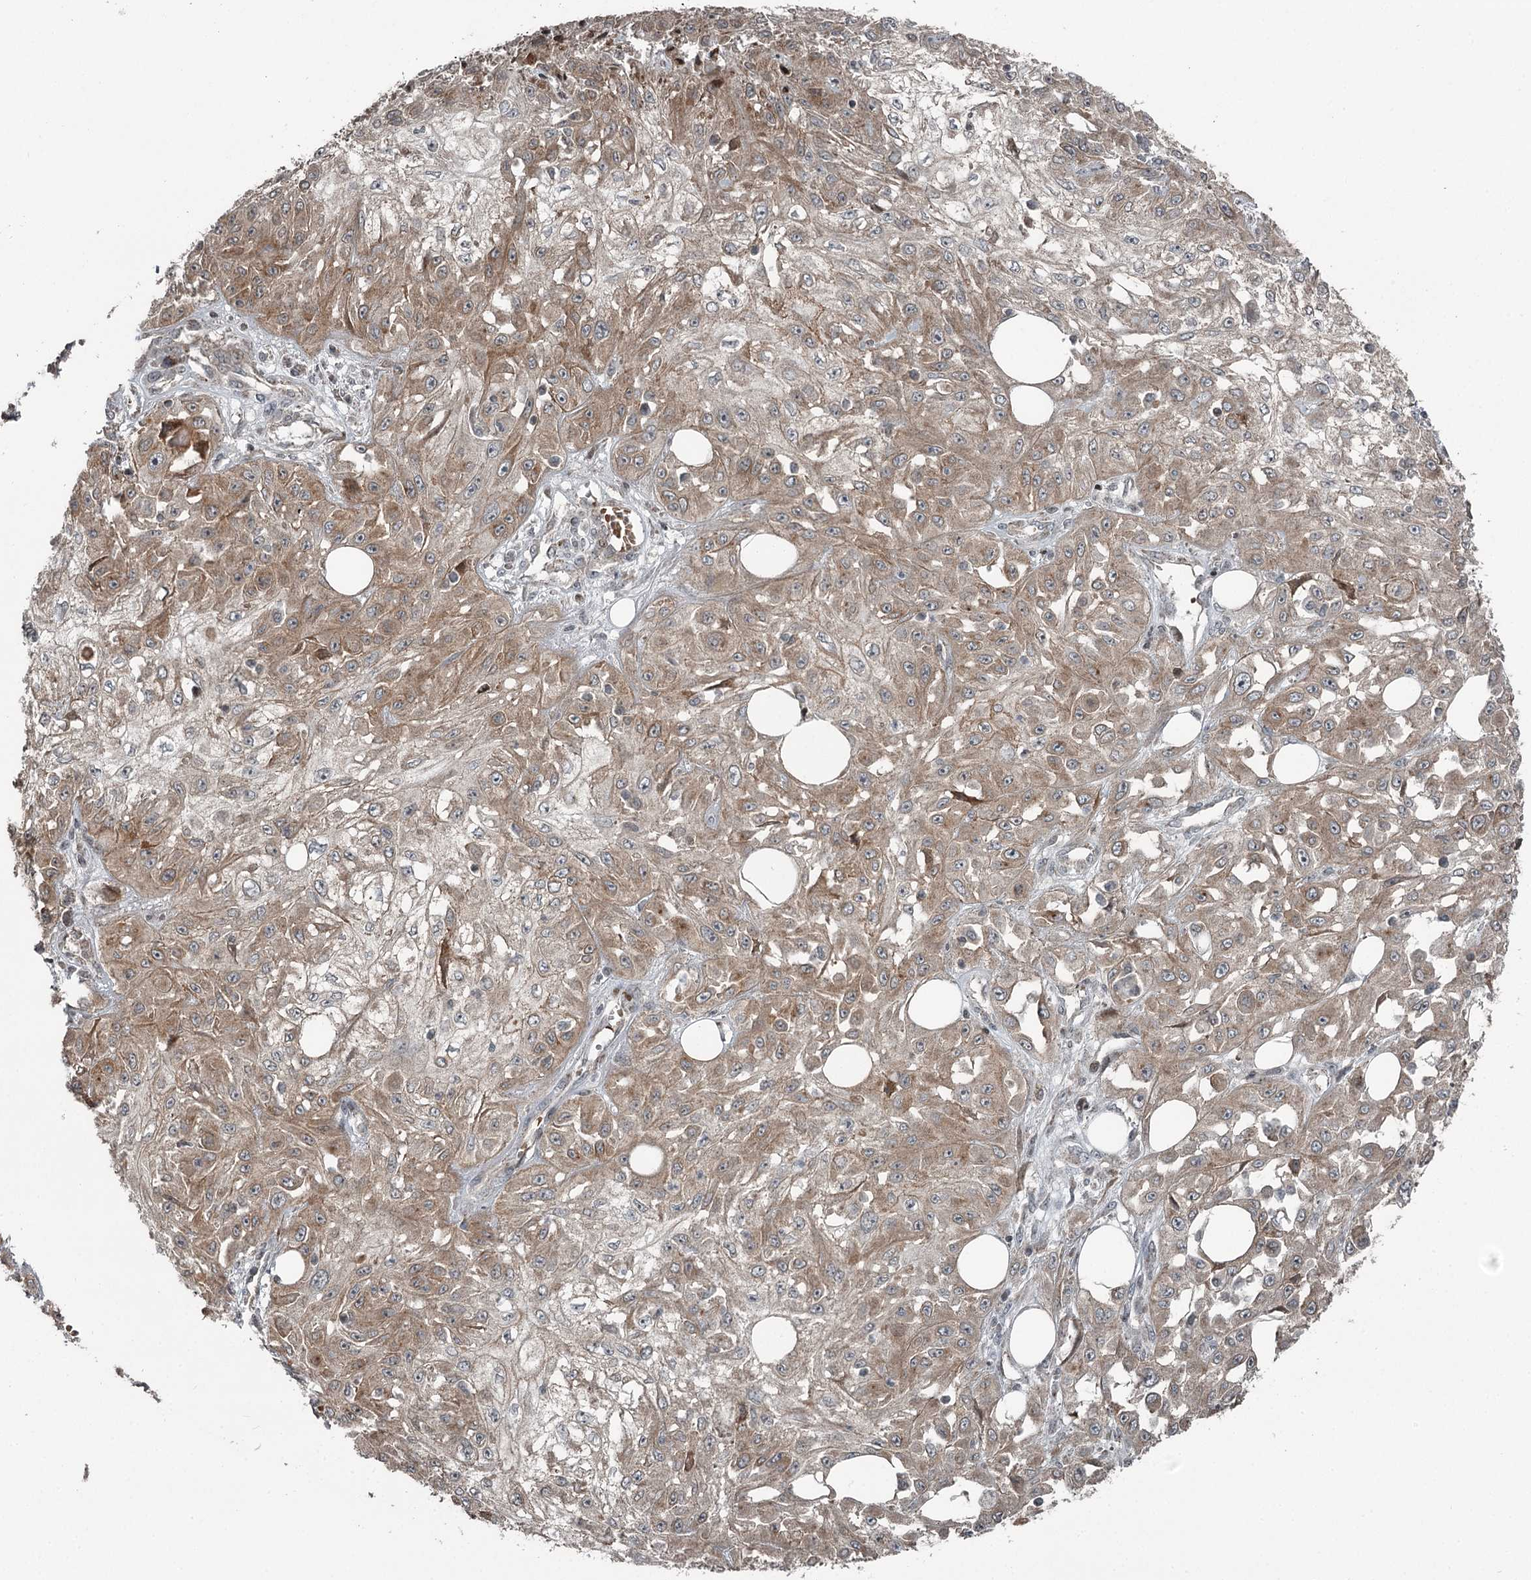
{"staining": {"intensity": "moderate", "quantity": ">75%", "location": "cytoplasmic/membranous"}, "tissue": "skin cancer", "cell_type": "Tumor cells", "image_type": "cancer", "snomed": [{"axis": "morphology", "description": "Squamous cell carcinoma, NOS"}, {"axis": "morphology", "description": "Squamous cell carcinoma, metastatic, NOS"}, {"axis": "topography", "description": "Skin"}, {"axis": "topography", "description": "Lymph node"}], "caption": "Tumor cells exhibit medium levels of moderate cytoplasmic/membranous expression in approximately >75% of cells in skin metastatic squamous cell carcinoma.", "gene": "RASSF8", "patient": {"sex": "male", "age": 75}}